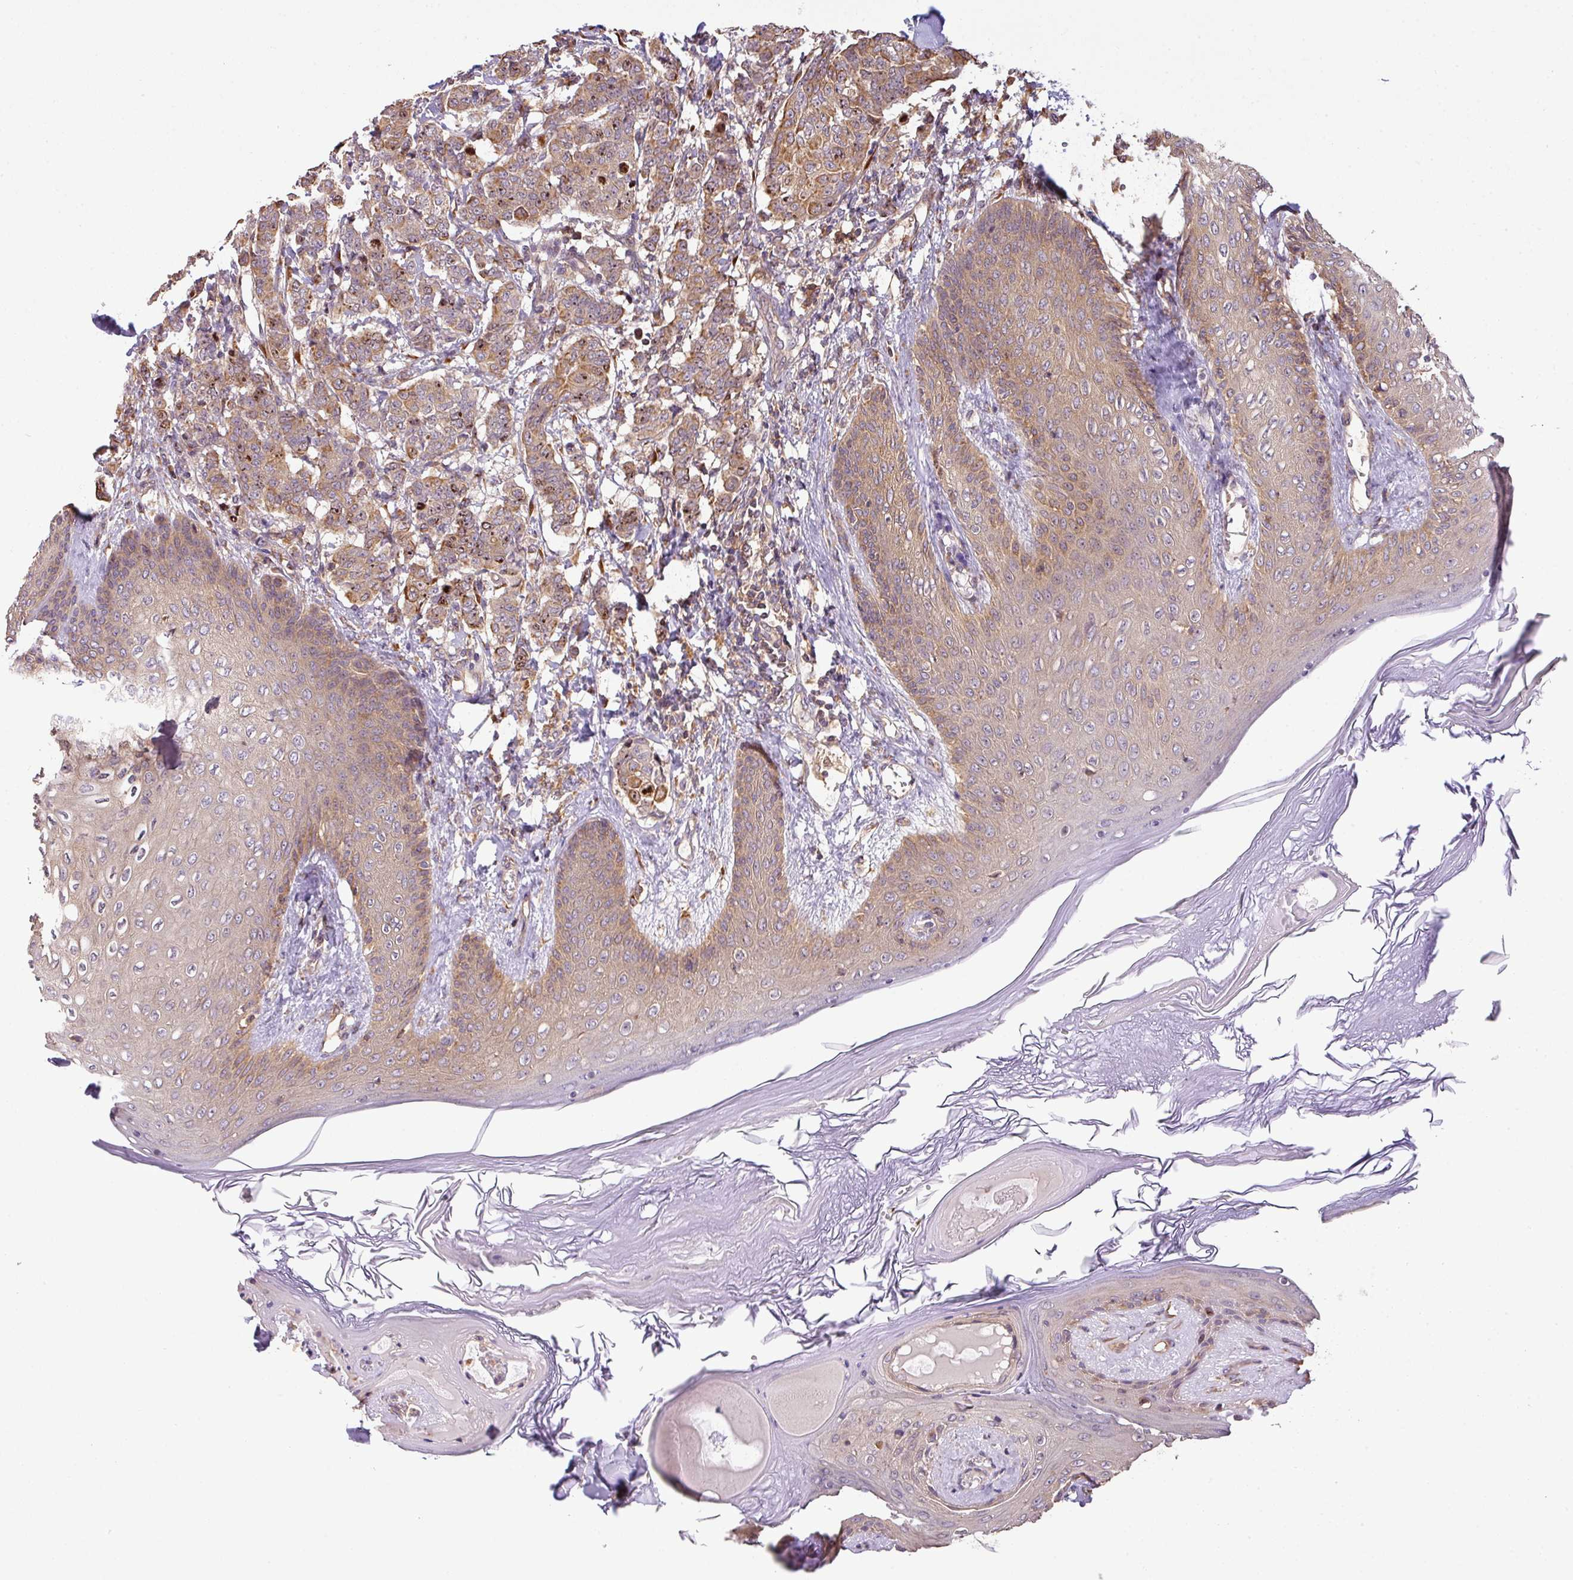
{"staining": {"intensity": "moderate", "quantity": ">75%", "location": "cytoplasmic/membranous,nuclear"}, "tissue": "breast cancer", "cell_type": "Tumor cells", "image_type": "cancer", "snomed": [{"axis": "morphology", "description": "Duct carcinoma"}, {"axis": "topography", "description": "Breast"}], "caption": "Immunohistochemical staining of breast cancer (invasive ductal carcinoma) demonstrates moderate cytoplasmic/membranous and nuclear protein expression in about >75% of tumor cells.", "gene": "VENTX", "patient": {"sex": "female", "age": 40}}